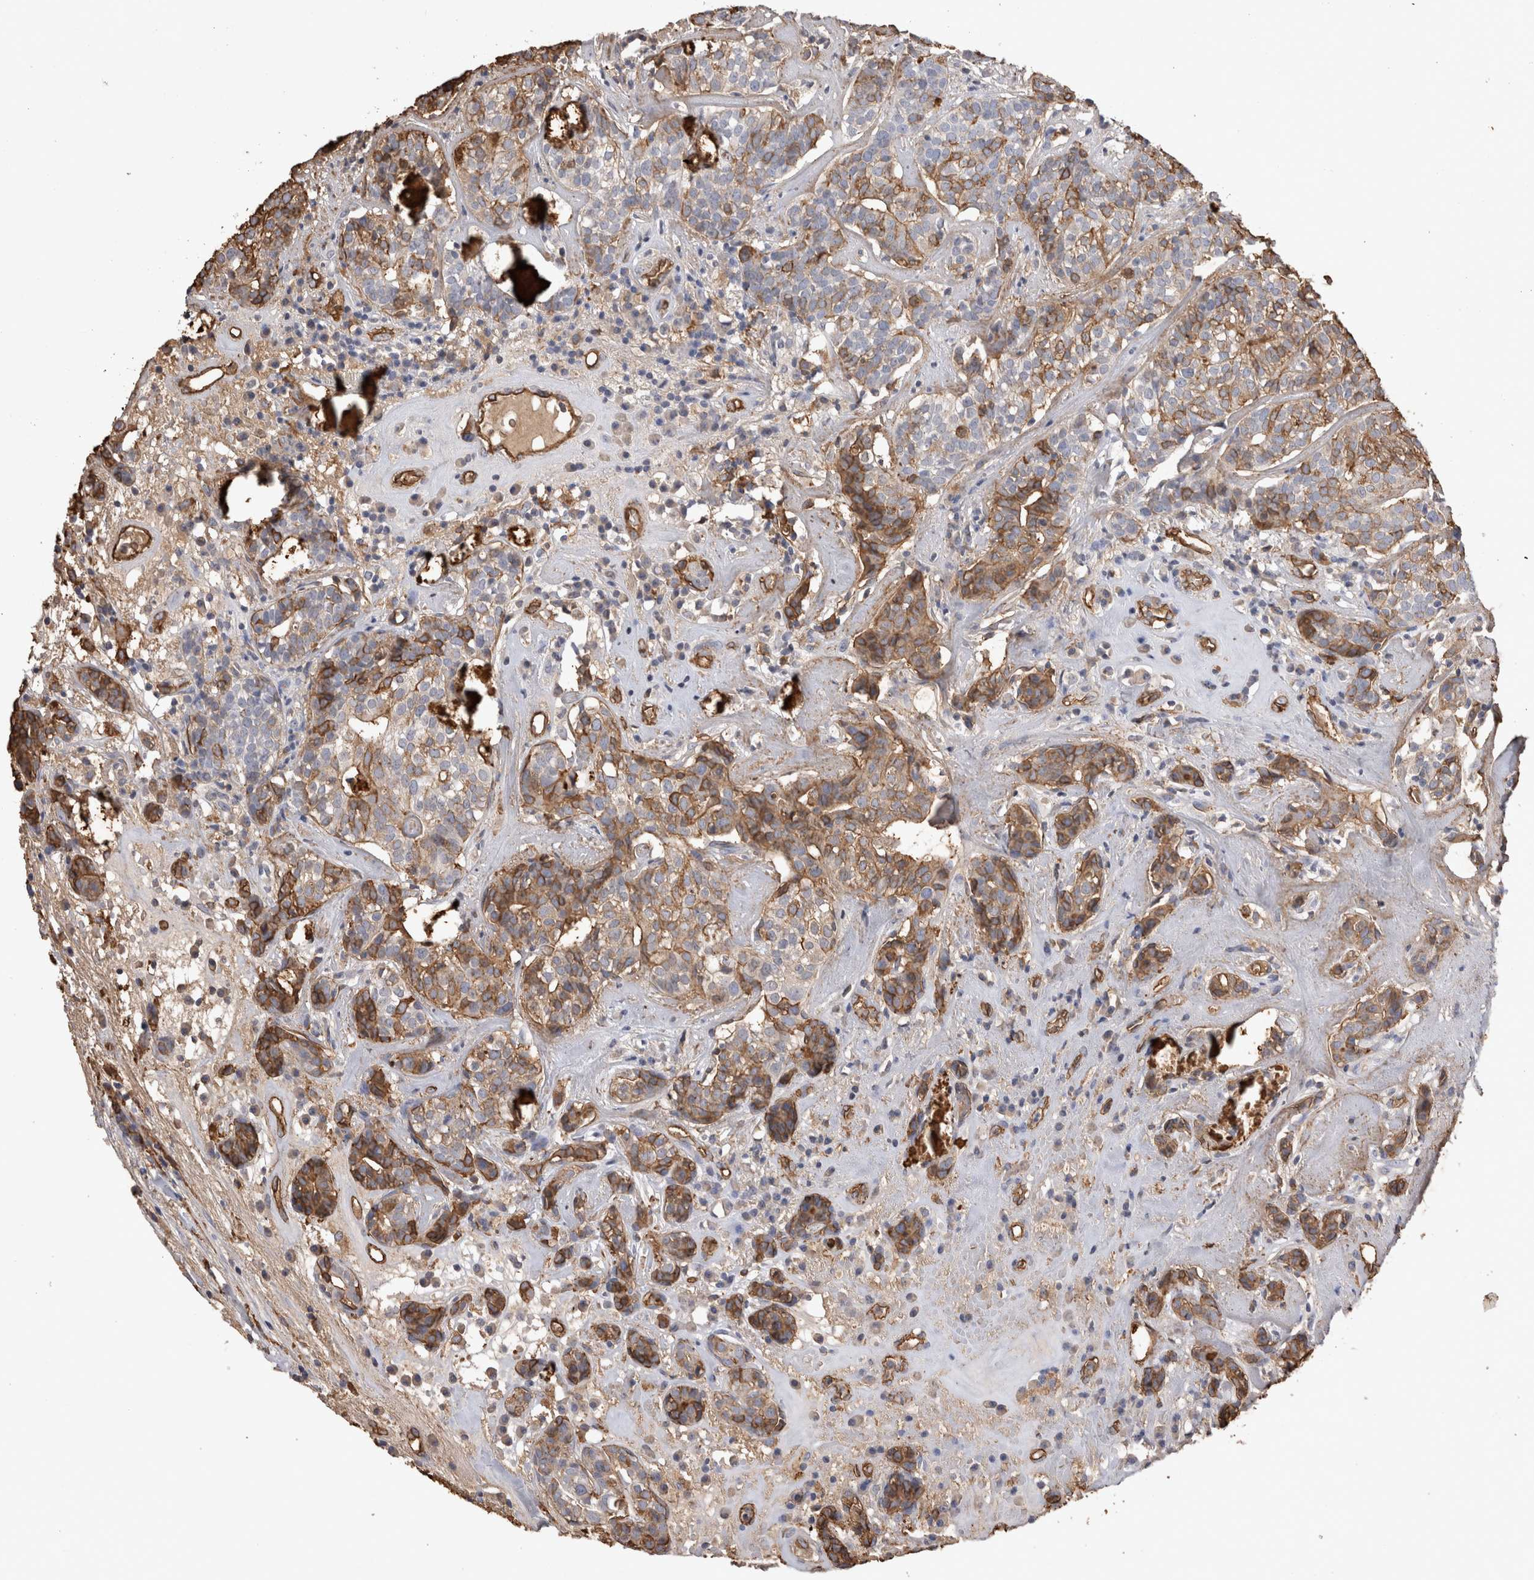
{"staining": {"intensity": "moderate", "quantity": ">75%", "location": "cytoplasmic/membranous"}, "tissue": "head and neck cancer", "cell_type": "Tumor cells", "image_type": "cancer", "snomed": [{"axis": "morphology", "description": "Adenocarcinoma, NOS"}, {"axis": "topography", "description": "Salivary gland"}, {"axis": "topography", "description": "Head-Neck"}], "caption": "Tumor cells show moderate cytoplasmic/membranous expression in about >75% of cells in adenocarcinoma (head and neck). (Stains: DAB in brown, nuclei in blue, Microscopy: brightfield microscopy at high magnification).", "gene": "IL17RC", "patient": {"sex": "female", "age": 65}}